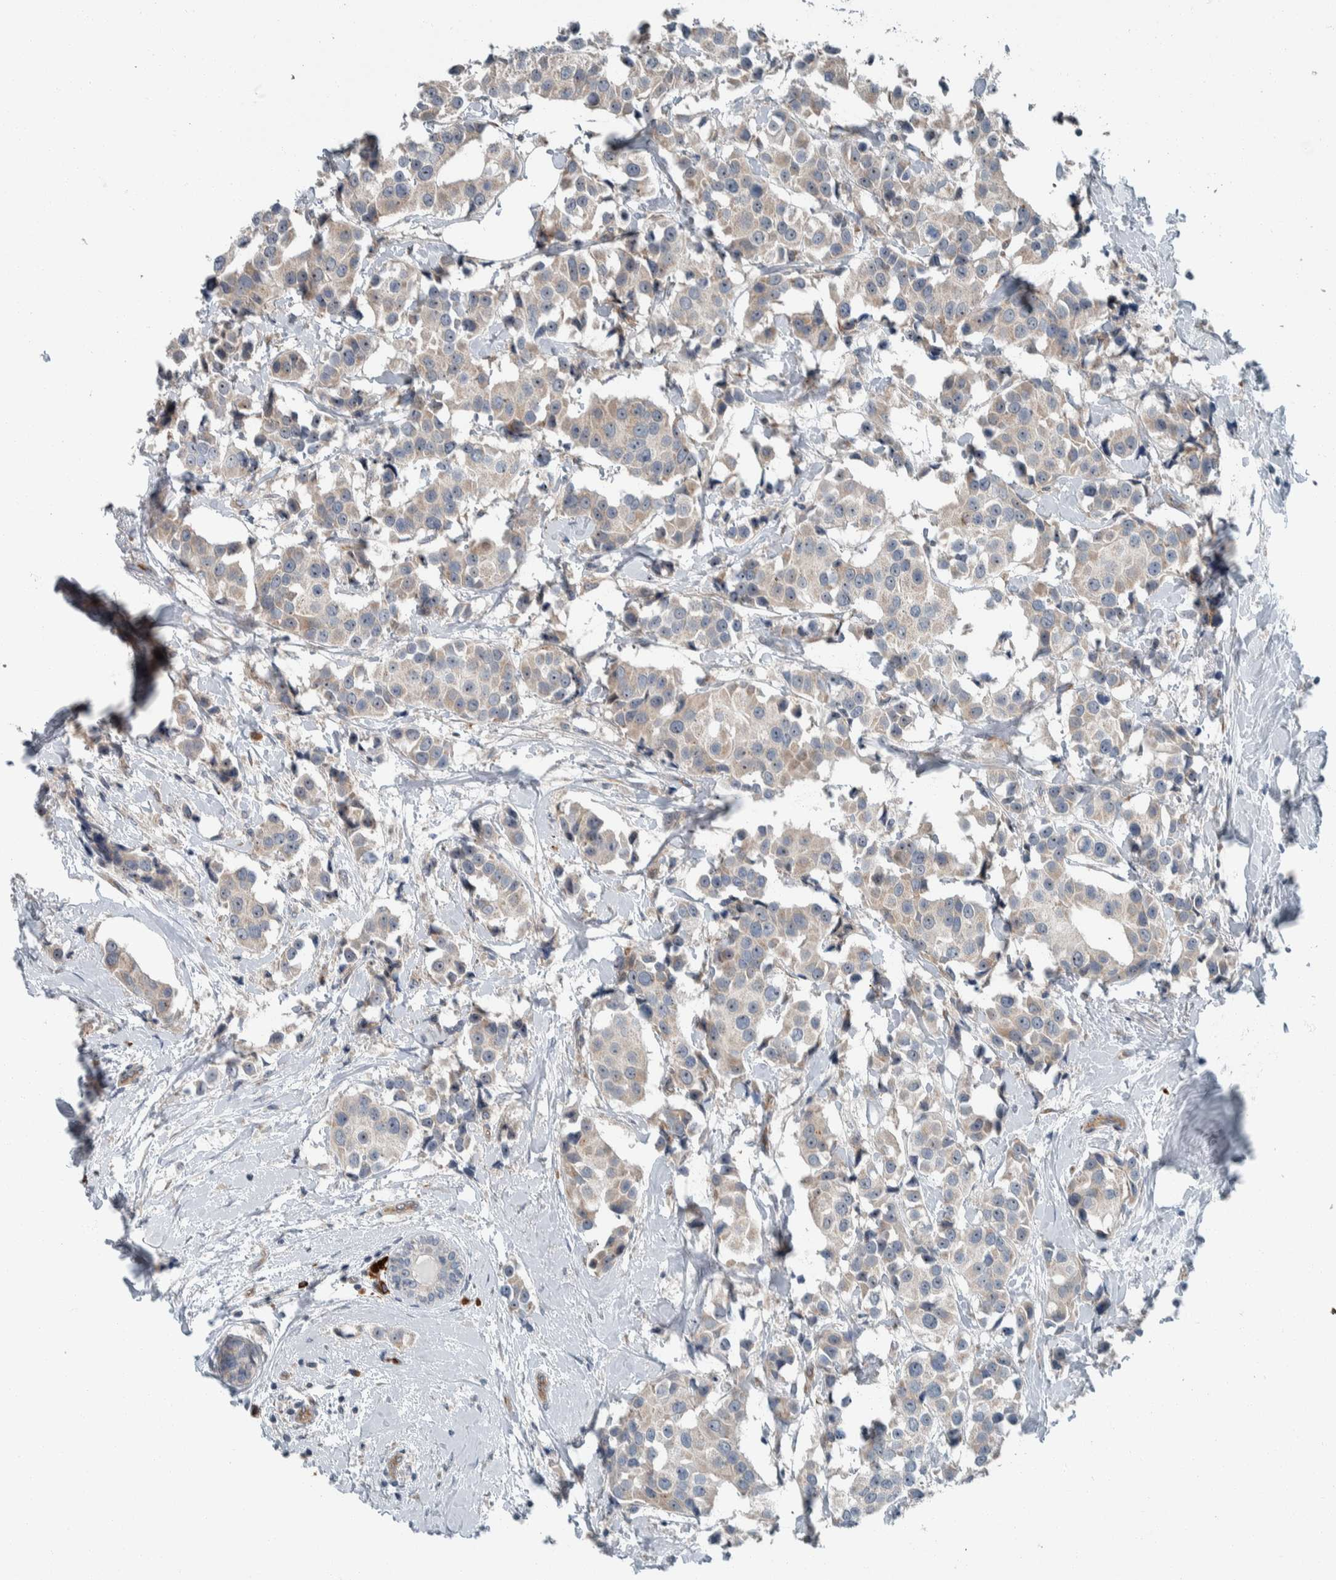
{"staining": {"intensity": "negative", "quantity": "none", "location": "none"}, "tissue": "breast cancer", "cell_type": "Tumor cells", "image_type": "cancer", "snomed": [{"axis": "morphology", "description": "Normal tissue, NOS"}, {"axis": "morphology", "description": "Duct carcinoma"}, {"axis": "topography", "description": "Breast"}], "caption": "Invasive ductal carcinoma (breast) stained for a protein using IHC reveals no expression tumor cells.", "gene": "USP25", "patient": {"sex": "female", "age": 39}}